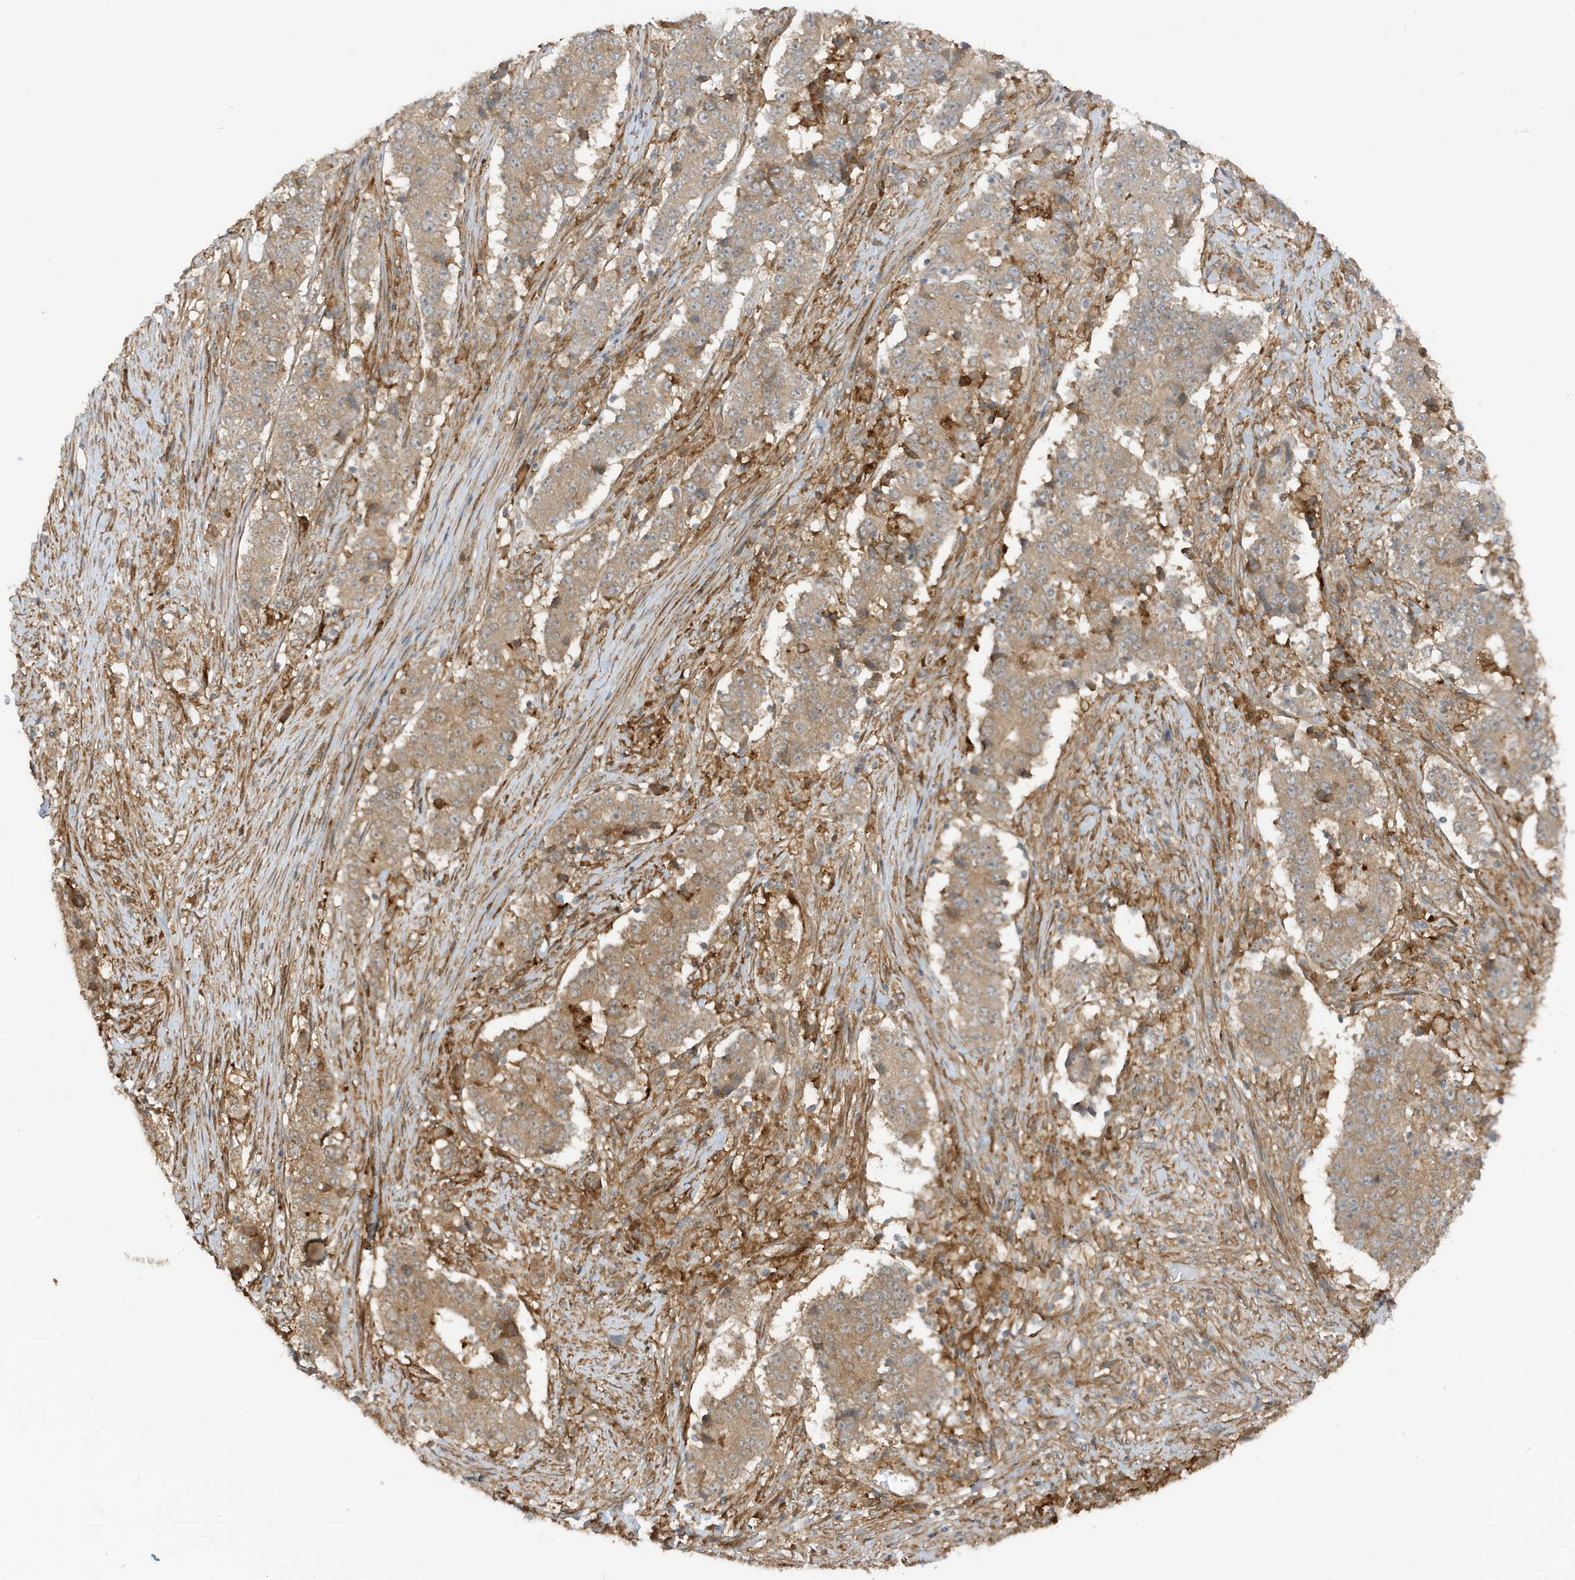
{"staining": {"intensity": "moderate", "quantity": ">75%", "location": "cytoplasmic/membranous"}, "tissue": "stomach cancer", "cell_type": "Tumor cells", "image_type": "cancer", "snomed": [{"axis": "morphology", "description": "Adenocarcinoma, NOS"}, {"axis": "topography", "description": "Stomach"}], "caption": "Immunohistochemical staining of human stomach cancer exhibits medium levels of moderate cytoplasmic/membranous protein positivity in approximately >75% of tumor cells.", "gene": "CDC42EP3", "patient": {"sex": "male", "age": 59}}